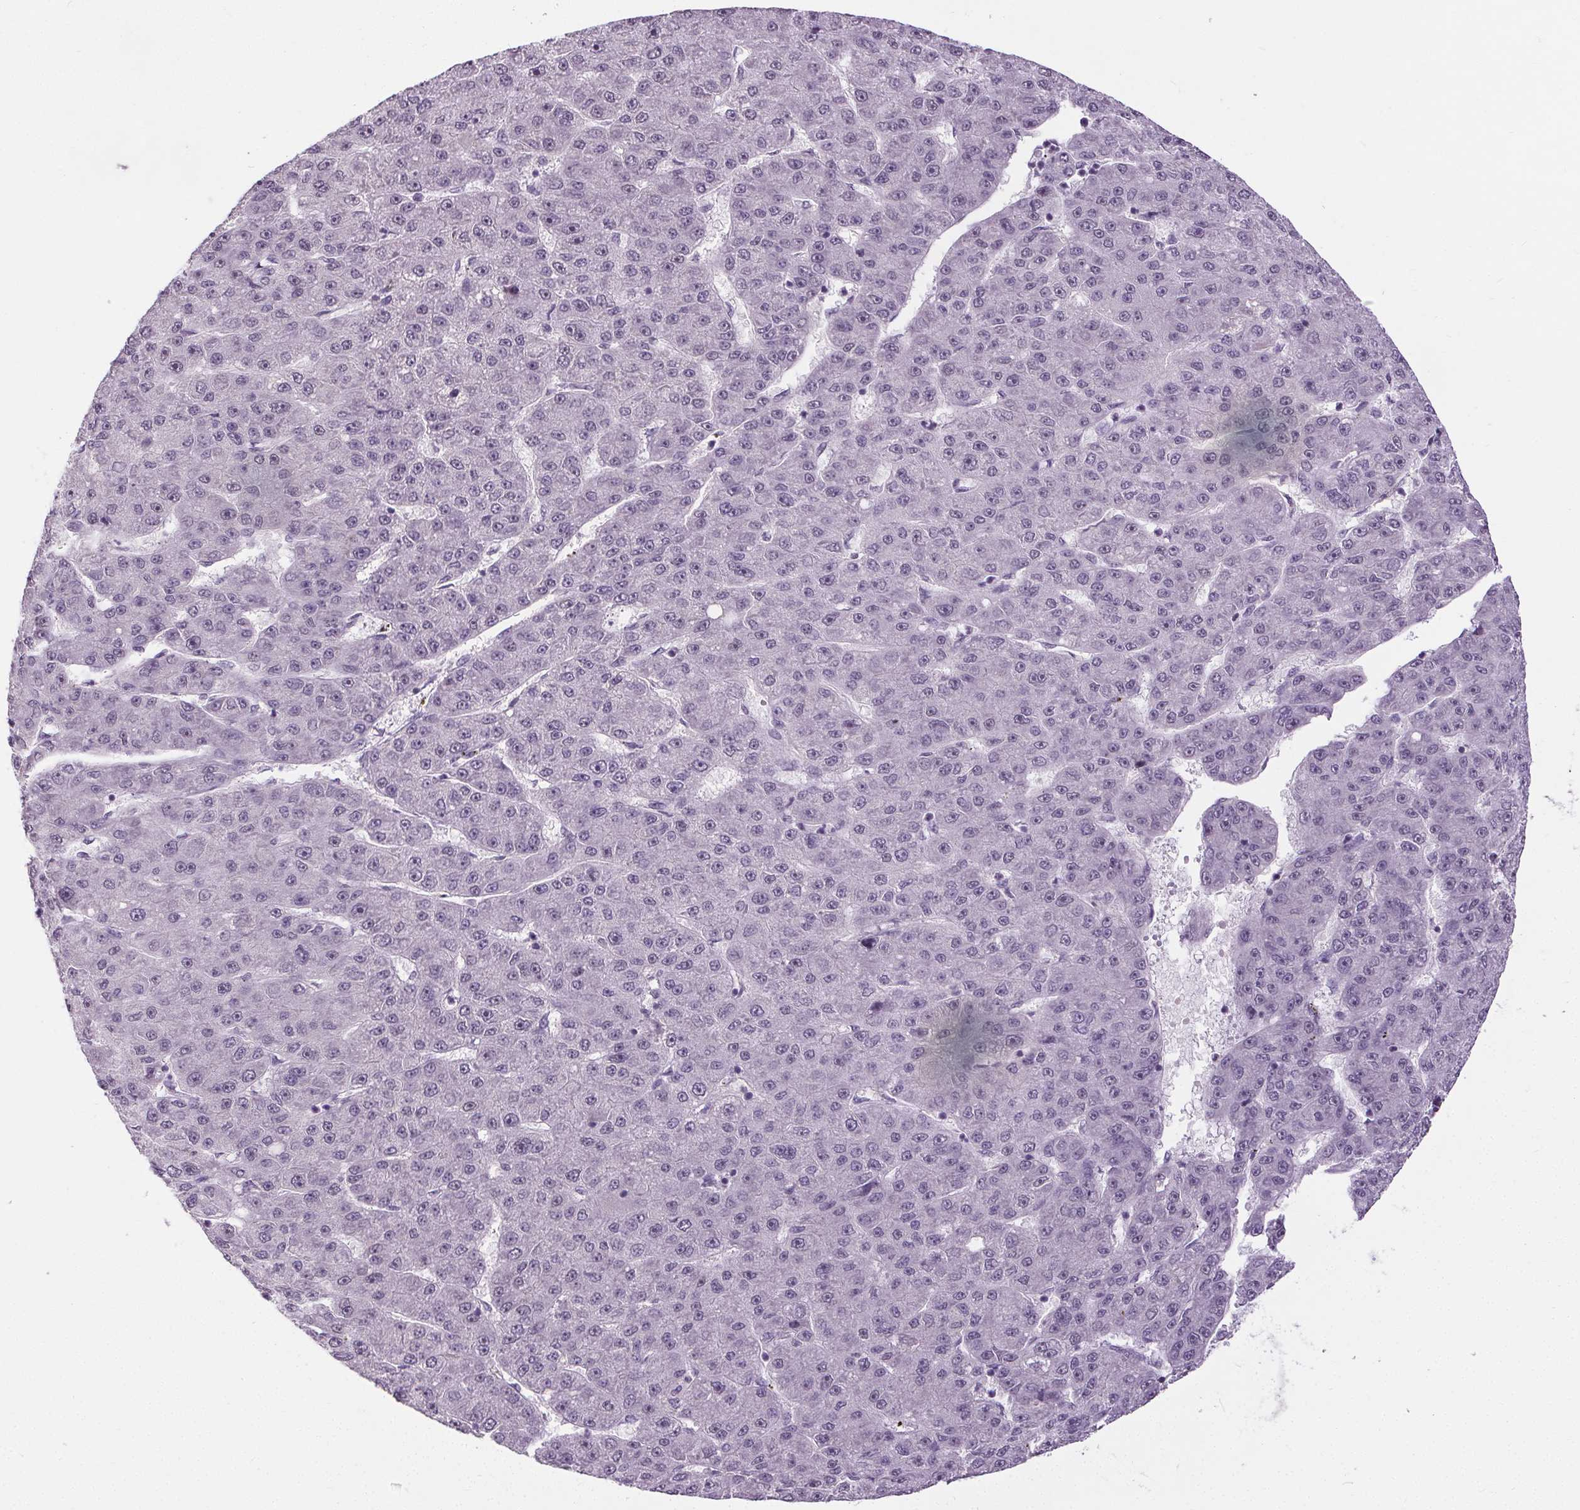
{"staining": {"intensity": "weak", "quantity": "<25%", "location": "nuclear"}, "tissue": "liver cancer", "cell_type": "Tumor cells", "image_type": "cancer", "snomed": [{"axis": "morphology", "description": "Carcinoma, Hepatocellular, NOS"}, {"axis": "topography", "description": "Liver"}], "caption": "A high-resolution image shows immunohistochemistry (IHC) staining of hepatocellular carcinoma (liver), which shows no significant positivity in tumor cells.", "gene": "SLC2A9", "patient": {"sex": "male", "age": 67}}